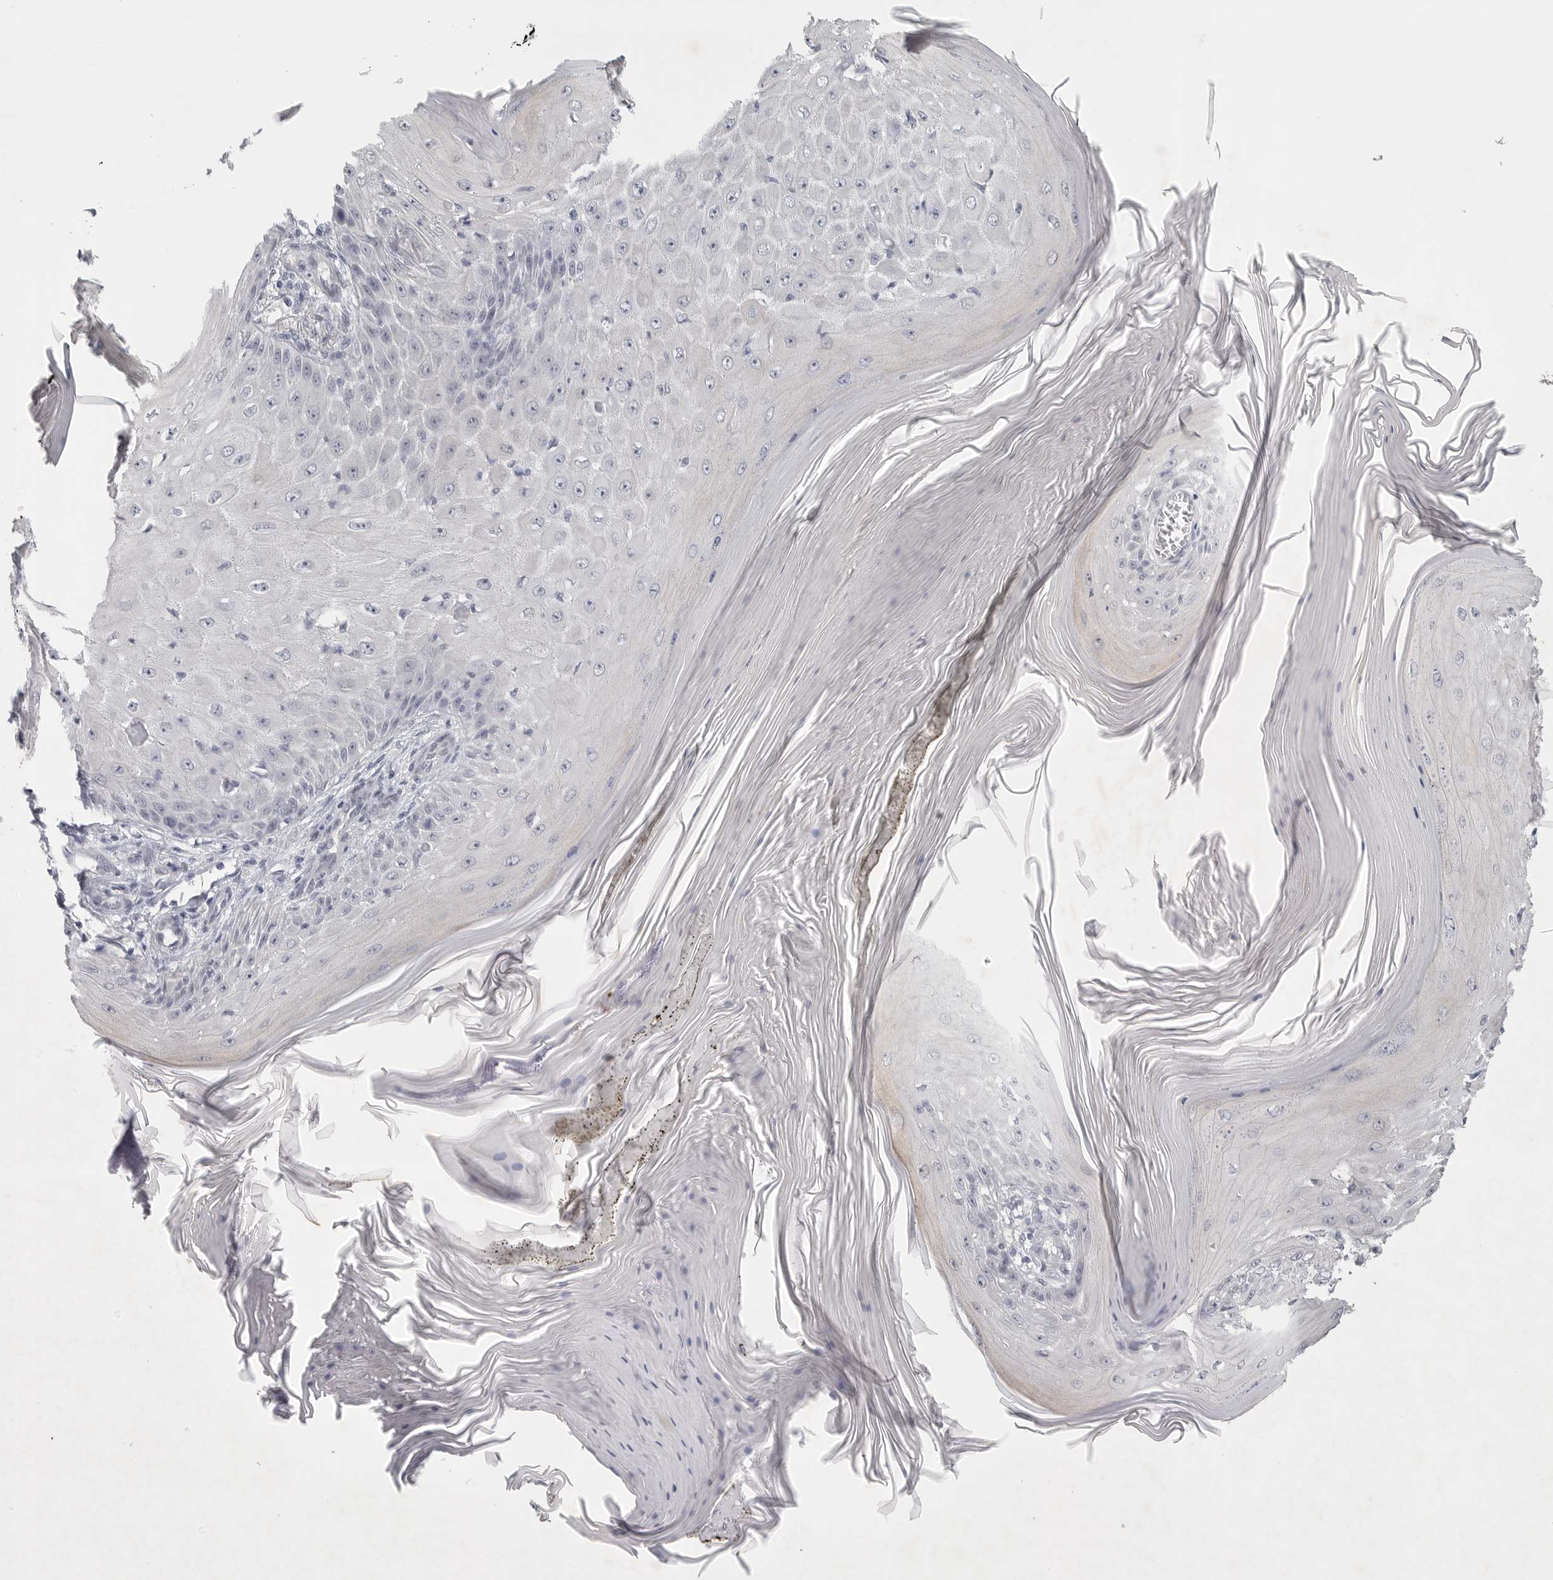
{"staining": {"intensity": "negative", "quantity": "none", "location": "none"}, "tissue": "skin cancer", "cell_type": "Tumor cells", "image_type": "cancer", "snomed": [{"axis": "morphology", "description": "Squamous cell carcinoma, NOS"}, {"axis": "topography", "description": "Skin"}], "caption": "DAB immunohistochemical staining of human squamous cell carcinoma (skin) reveals no significant staining in tumor cells.", "gene": "TNR", "patient": {"sex": "female", "age": 73}}